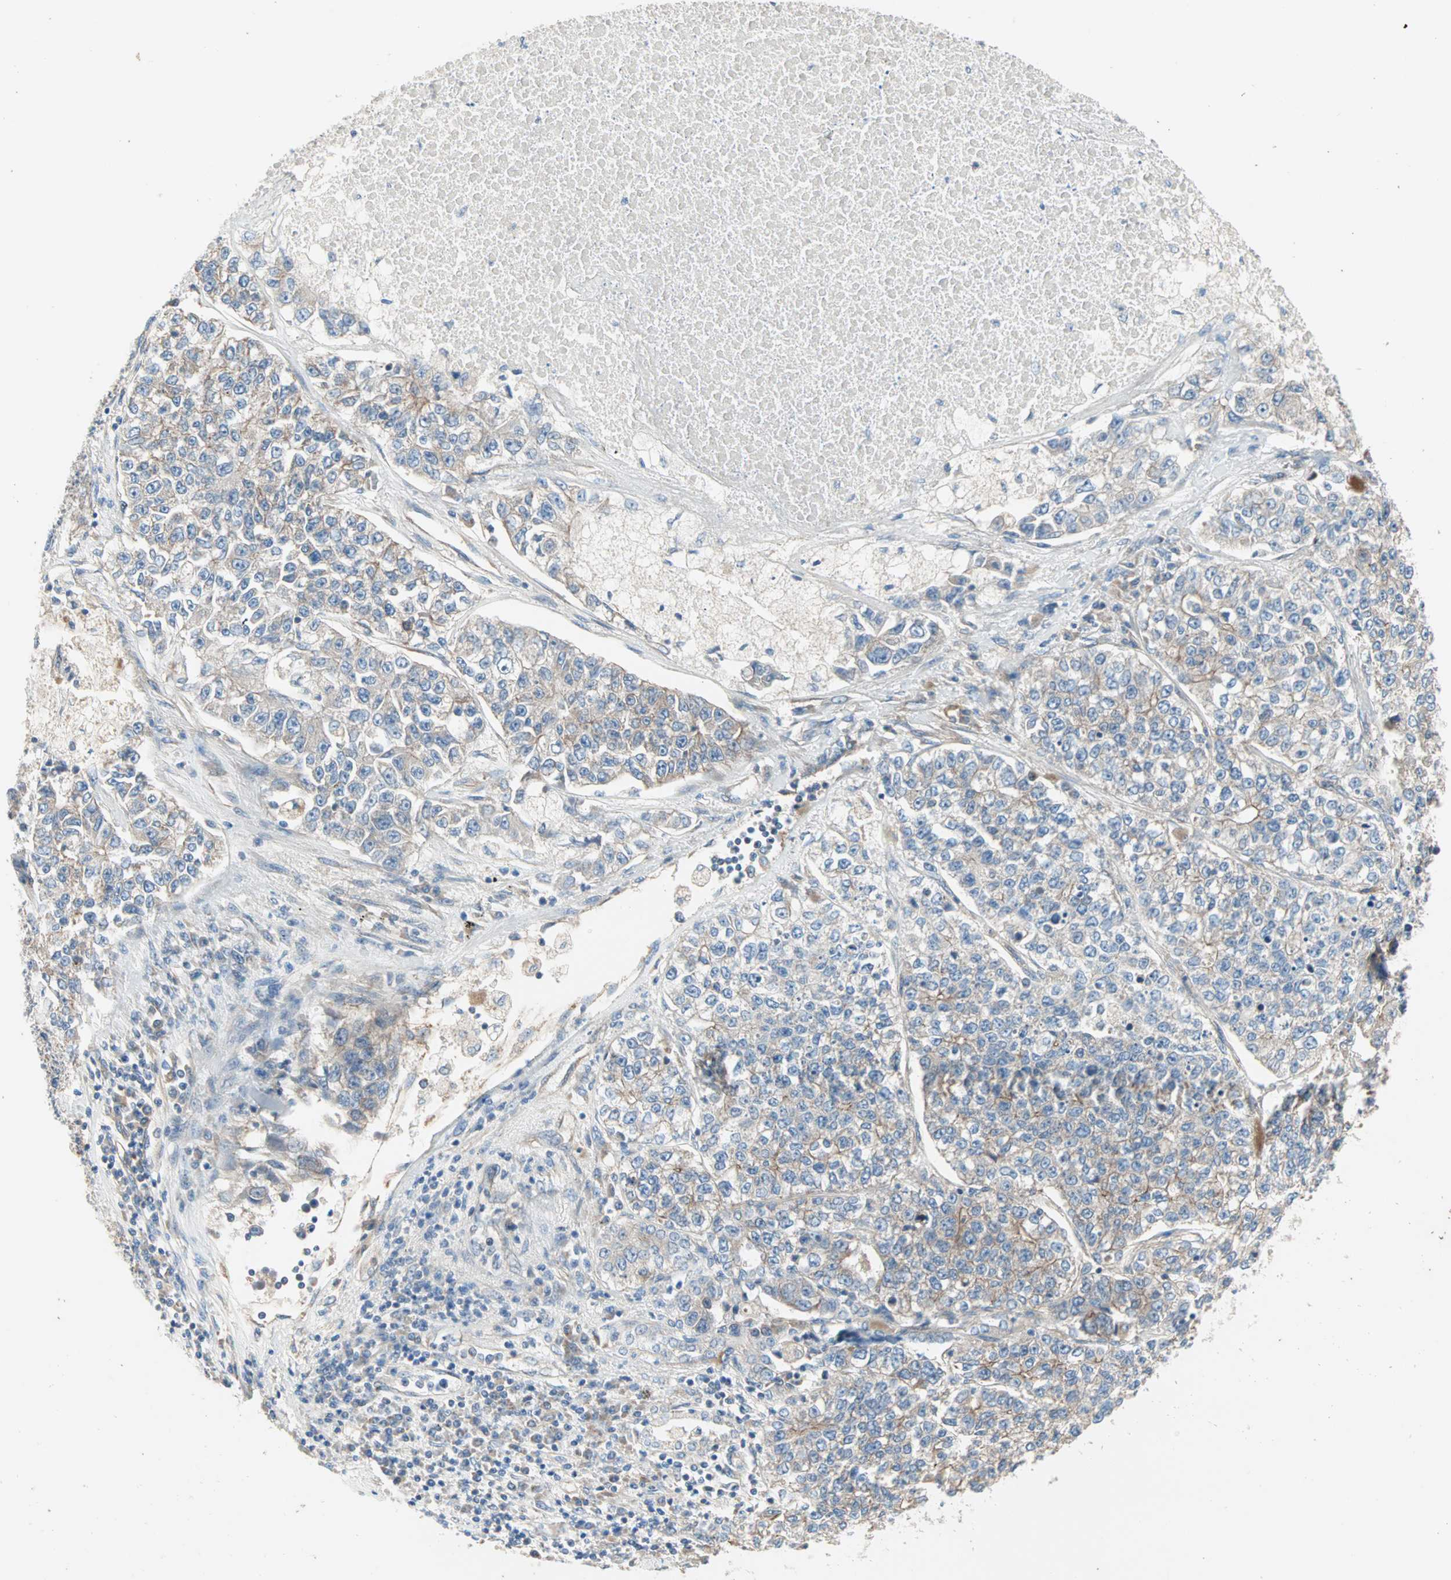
{"staining": {"intensity": "weak", "quantity": "25%-75%", "location": "cytoplasmic/membranous"}, "tissue": "lung cancer", "cell_type": "Tumor cells", "image_type": "cancer", "snomed": [{"axis": "morphology", "description": "Adenocarcinoma, NOS"}, {"axis": "topography", "description": "Lung"}], "caption": "DAB (3,3'-diaminobenzidine) immunohistochemical staining of human lung adenocarcinoma displays weak cytoplasmic/membranous protein staining in approximately 25%-75% of tumor cells.", "gene": "PDE8A", "patient": {"sex": "male", "age": 49}}